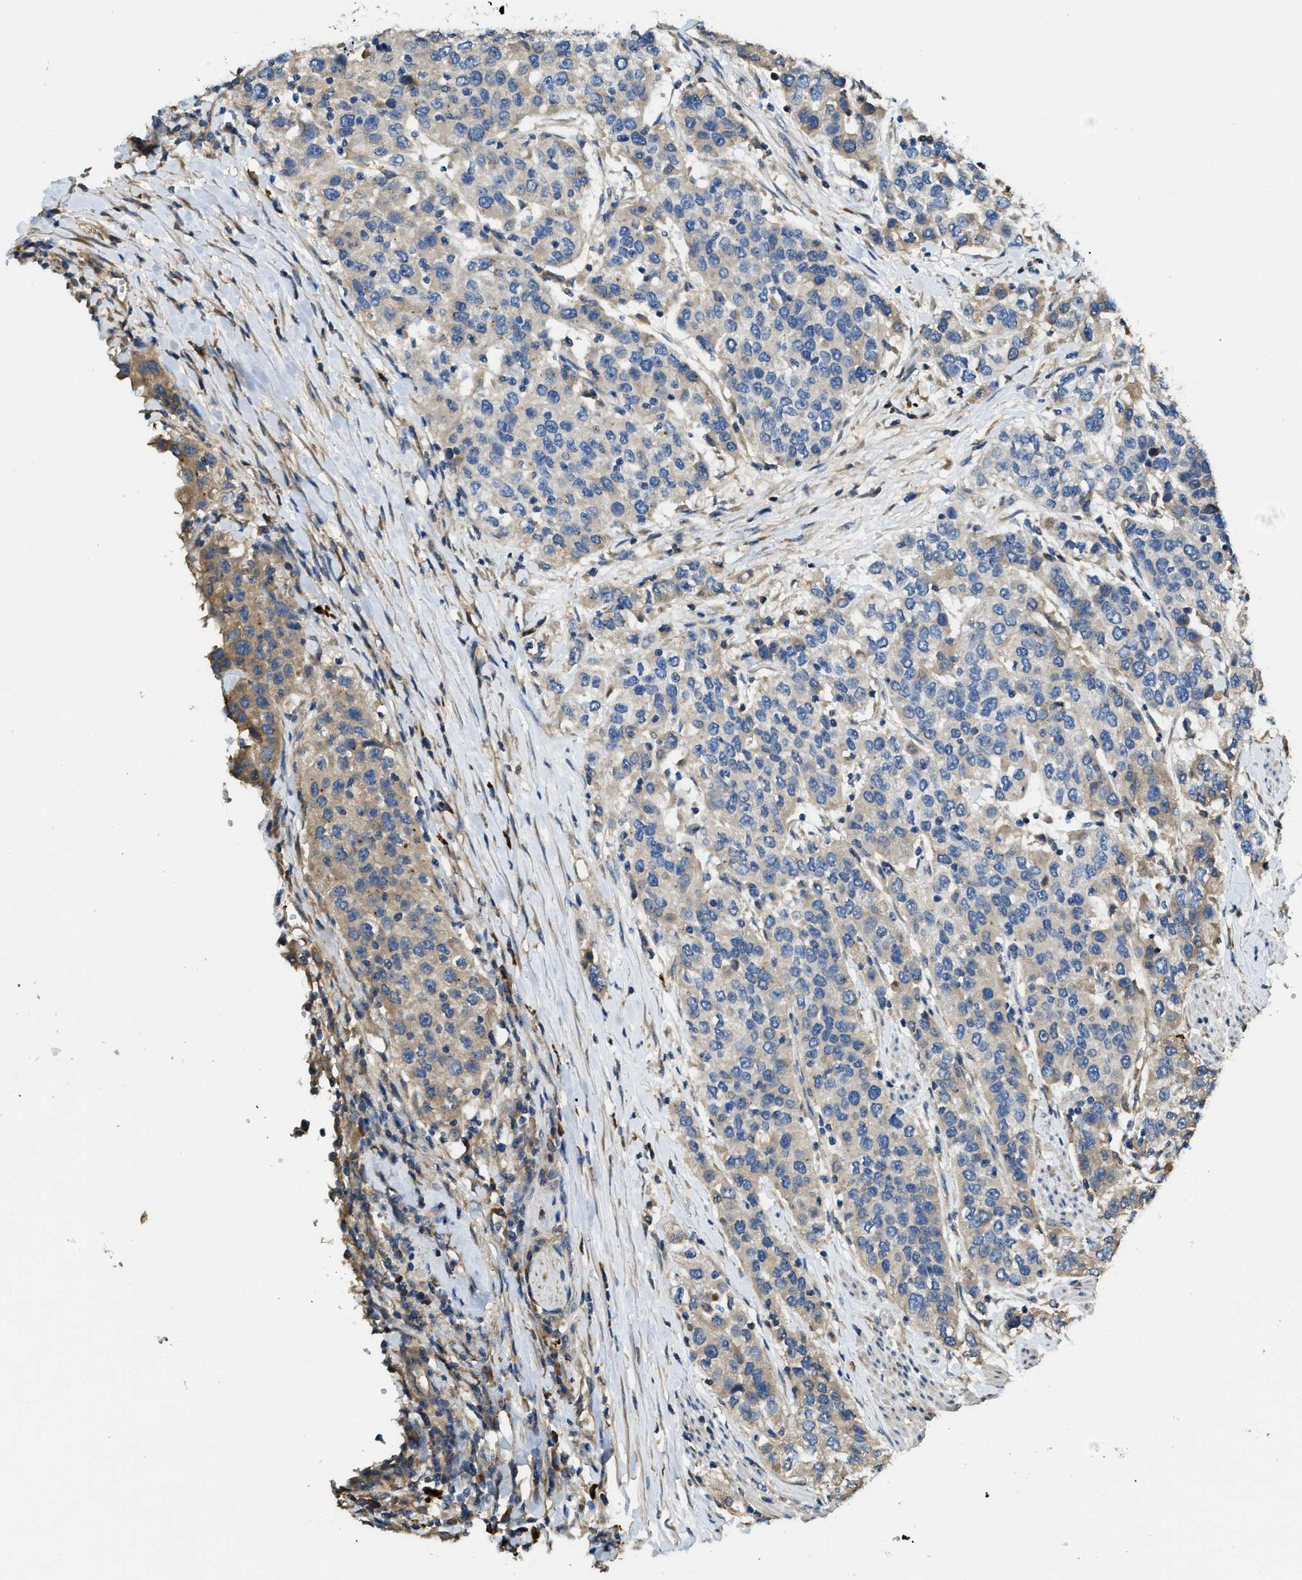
{"staining": {"intensity": "moderate", "quantity": "<25%", "location": "cytoplasmic/membranous"}, "tissue": "urothelial cancer", "cell_type": "Tumor cells", "image_type": "cancer", "snomed": [{"axis": "morphology", "description": "Urothelial carcinoma, High grade"}, {"axis": "topography", "description": "Urinary bladder"}], "caption": "A high-resolution photomicrograph shows immunohistochemistry (IHC) staining of urothelial cancer, which exhibits moderate cytoplasmic/membranous expression in about <25% of tumor cells. (brown staining indicates protein expression, while blue staining denotes nuclei).", "gene": "RIPK2", "patient": {"sex": "female", "age": 80}}